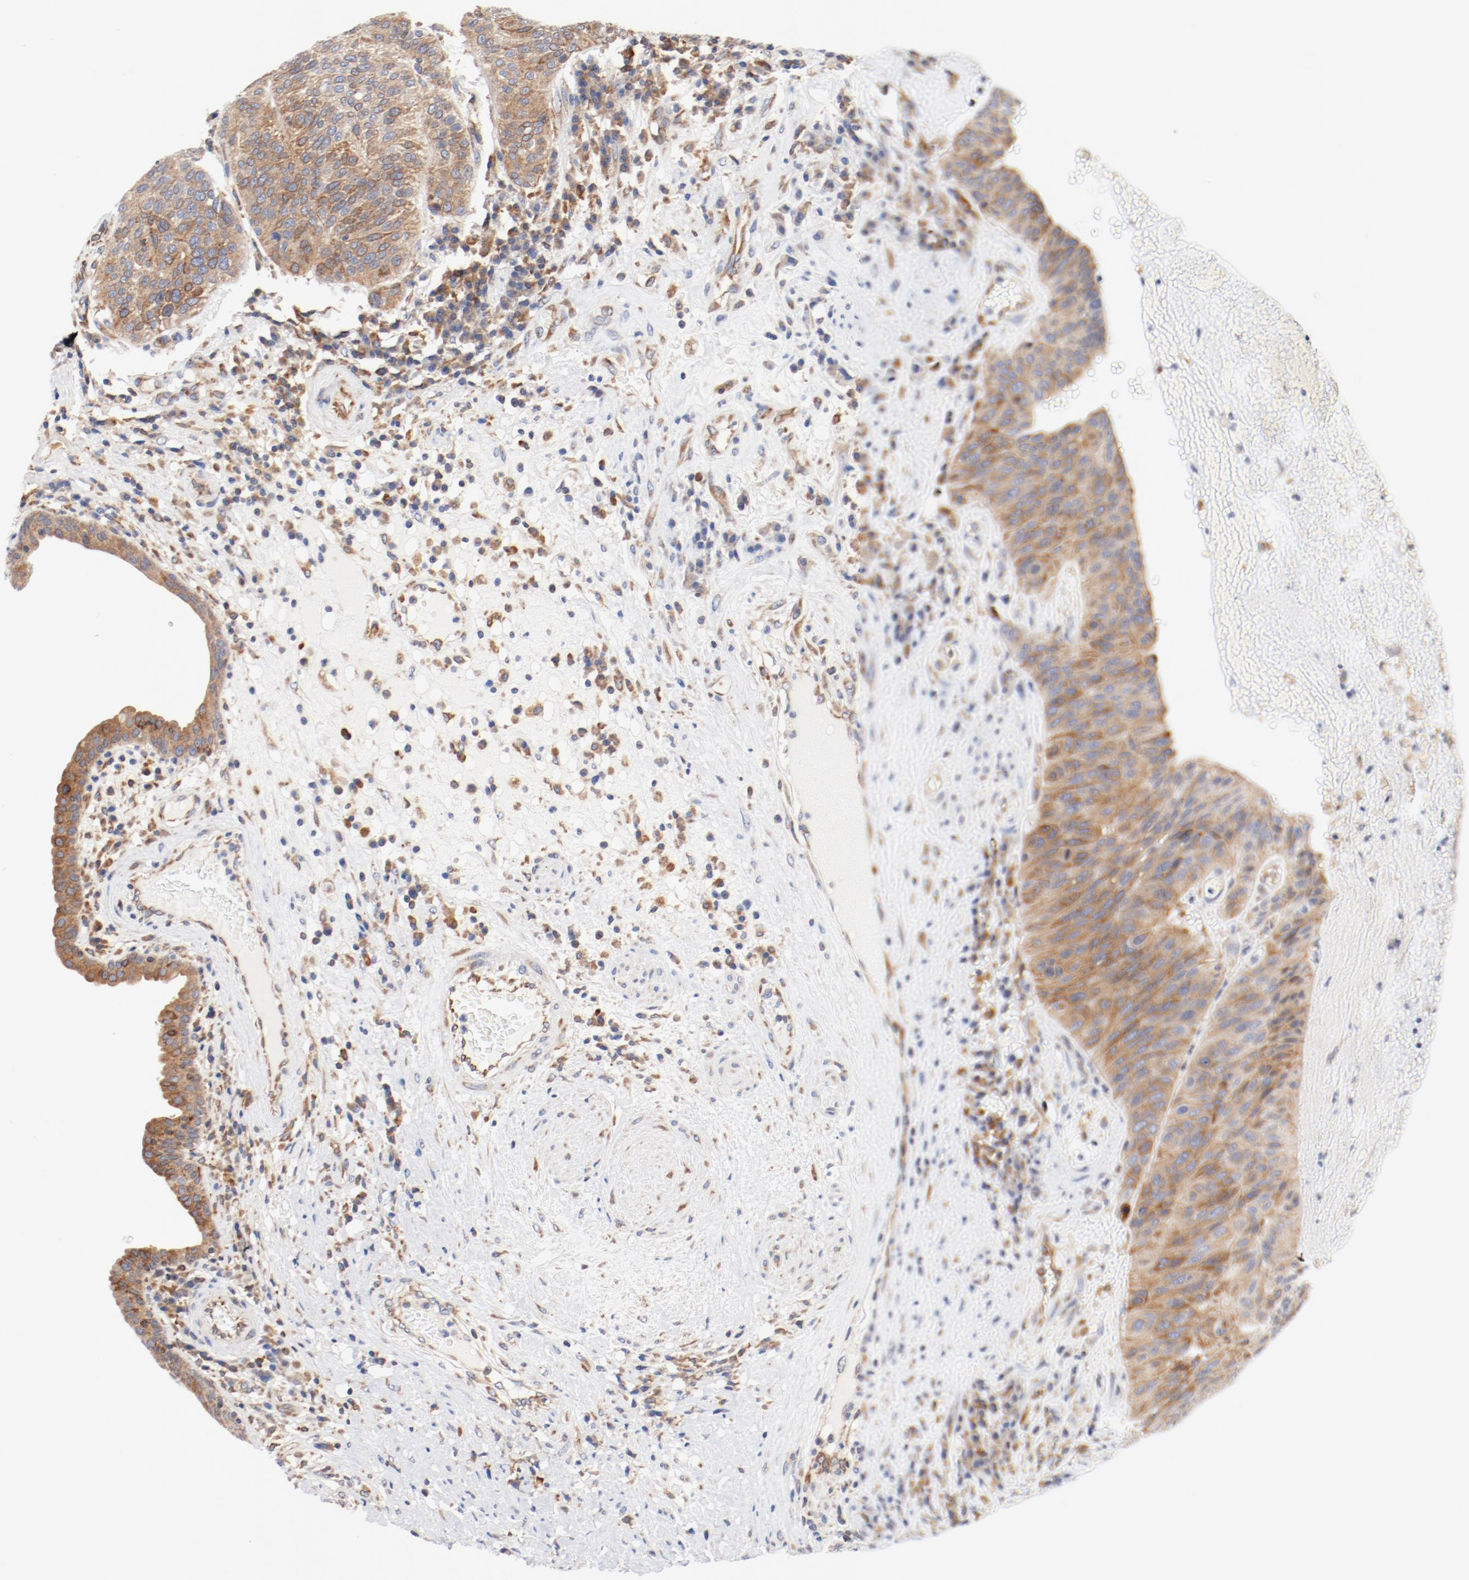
{"staining": {"intensity": "moderate", "quantity": ">75%", "location": "cytoplasmic/membranous"}, "tissue": "urothelial cancer", "cell_type": "Tumor cells", "image_type": "cancer", "snomed": [{"axis": "morphology", "description": "Urothelial carcinoma, High grade"}, {"axis": "topography", "description": "Urinary bladder"}], "caption": "High-grade urothelial carcinoma stained for a protein (brown) demonstrates moderate cytoplasmic/membranous positive positivity in approximately >75% of tumor cells.", "gene": "PDPK1", "patient": {"sex": "male", "age": 66}}